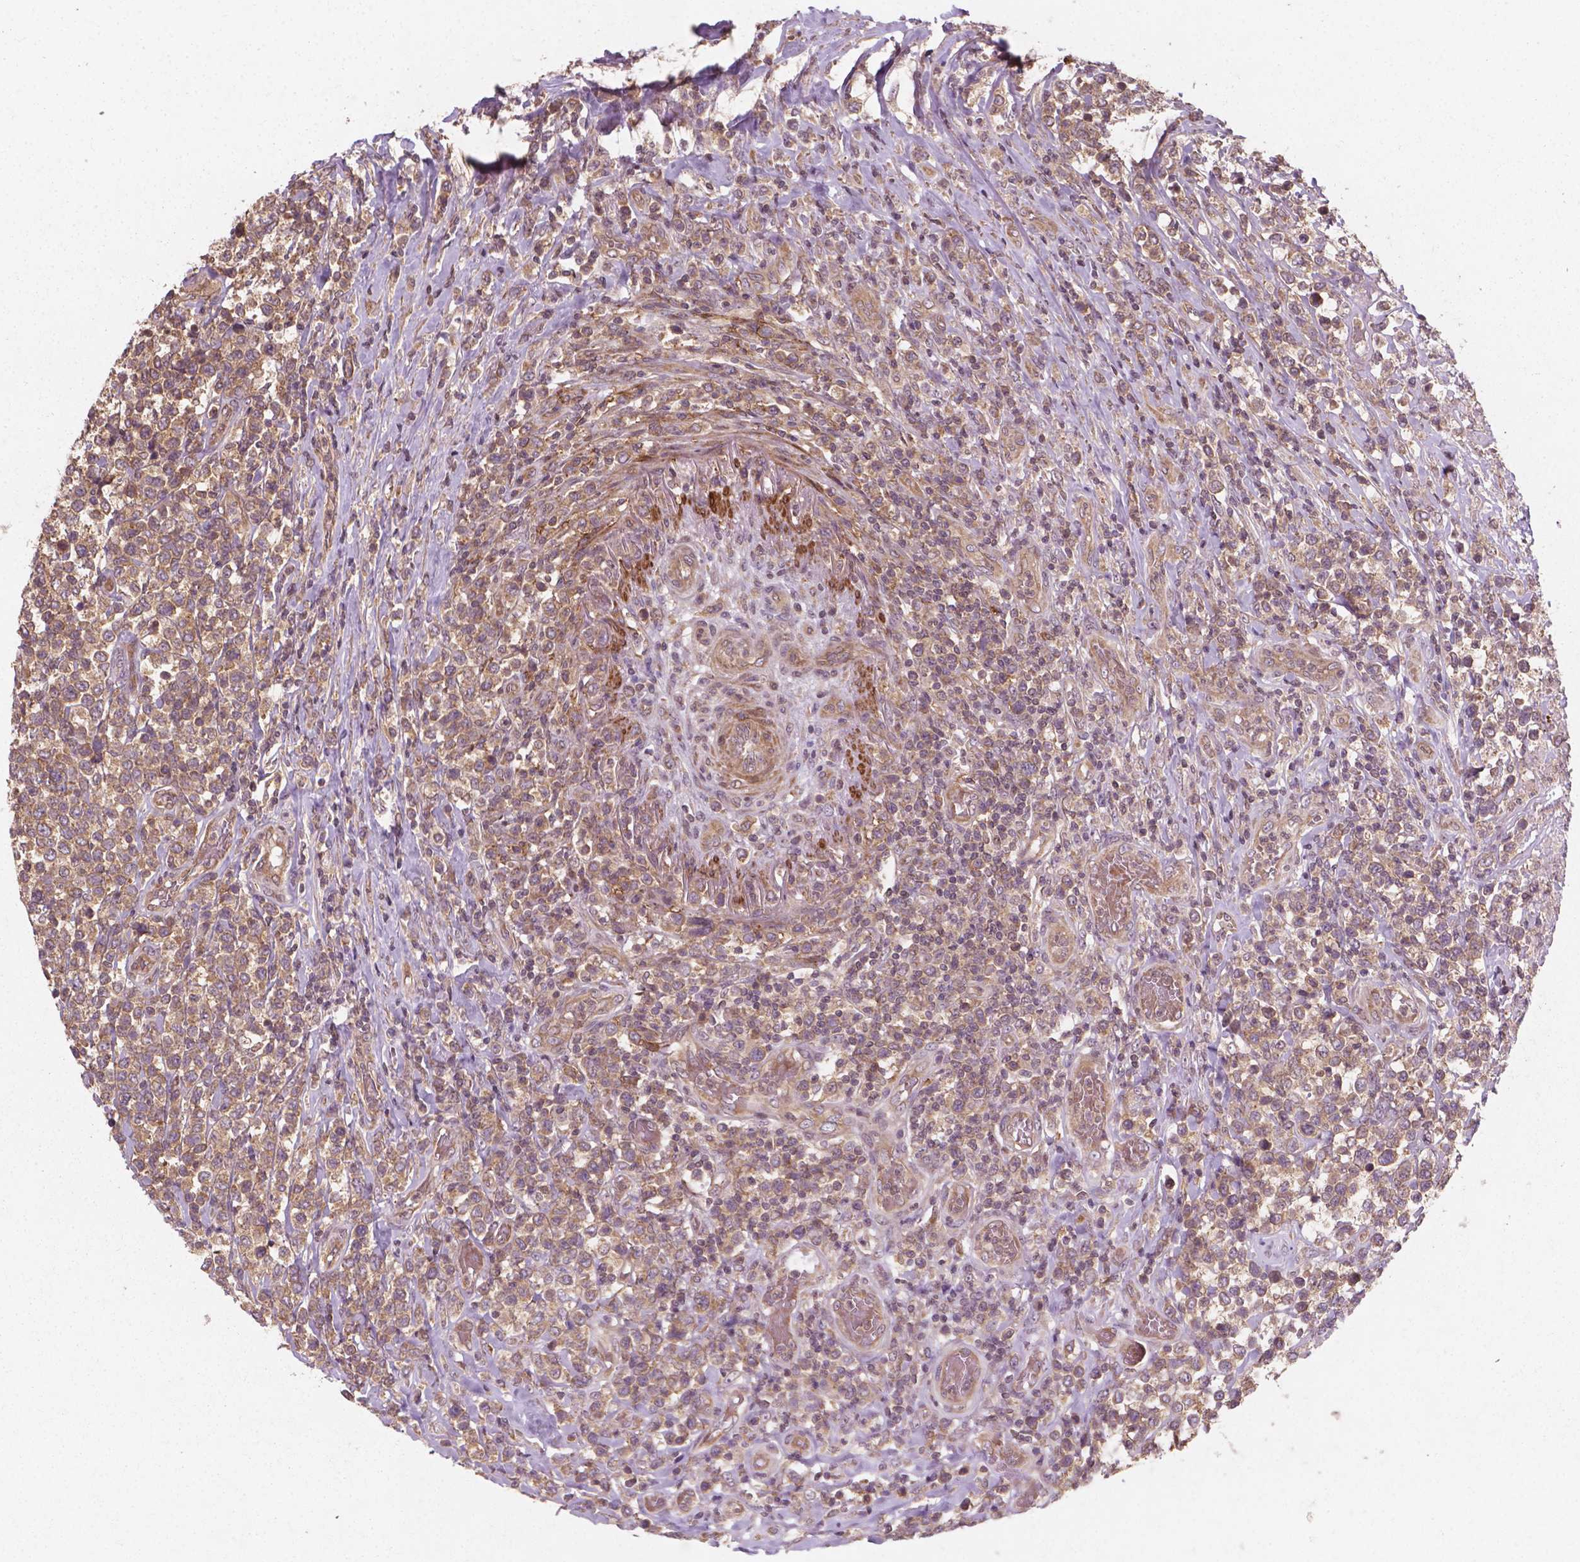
{"staining": {"intensity": "moderate", "quantity": ">75%", "location": "cytoplasmic/membranous"}, "tissue": "lymphoma", "cell_type": "Tumor cells", "image_type": "cancer", "snomed": [{"axis": "morphology", "description": "Malignant lymphoma, non-Hodgkin's type, High grade"}, {"axis": "topography", "description": "Soft tissue"}], "caption": "Protein analysis of lymphoma tissue displays moderate cytoplasmic/membranous staining in about >75% of tumor cells.", "gene": "CYFIP2", "patient": {"sex": "female", "age": 56}}